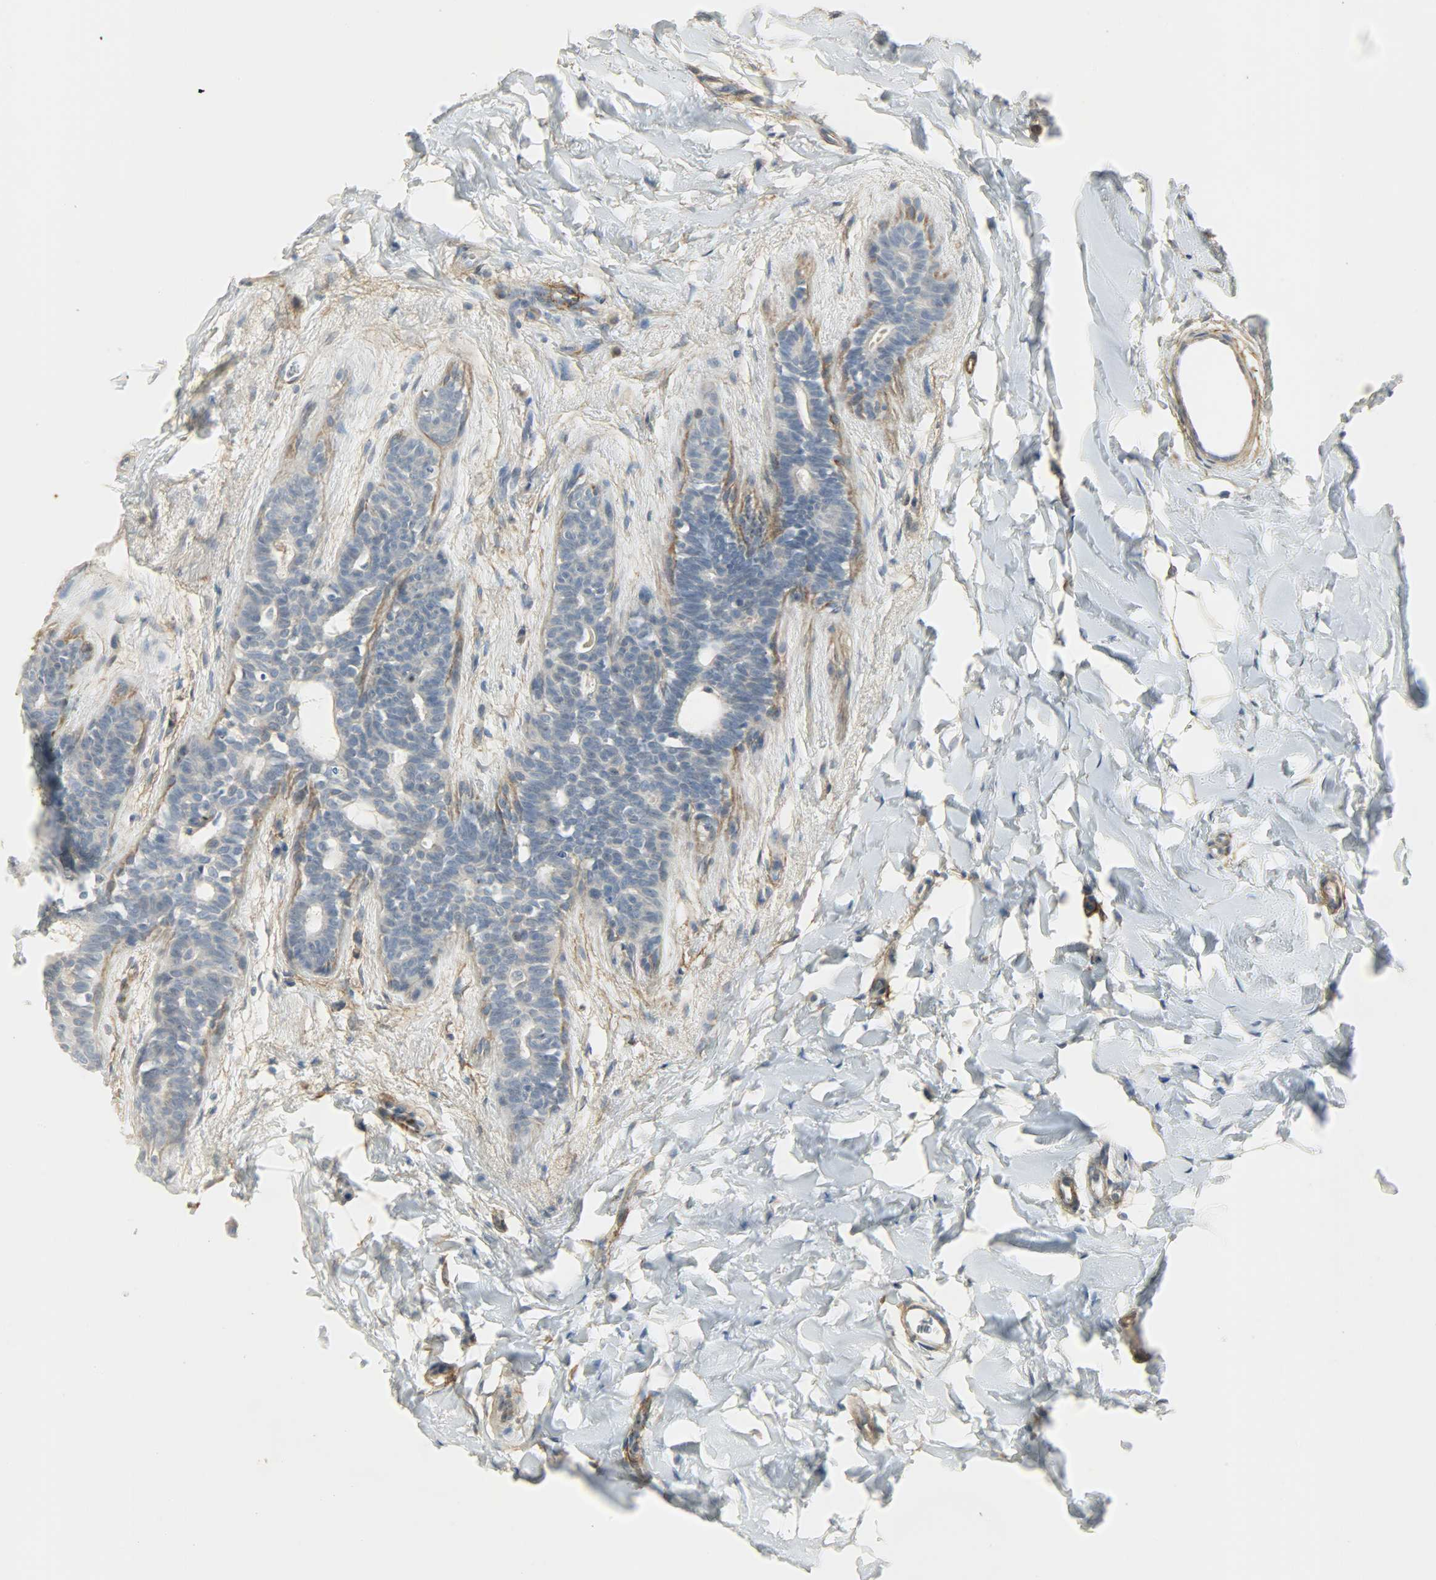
{"staining": {"intensity": "negative", "quantity": "none", "location": "none"}, "tissue": "breast cancer", "cell_type": "Tumor cells", "image_type": "cancer", "snomed": [{"axis": "morphology", "description": "Lobular carcinoma, in situ"}, {"axis": "morphology", "description": "Lobular carcinoma"}, {"axis": "topography", "description": "Breast"}], "caption": "A high-resolution histopathology image shows IHC staining of breast lobular carcinoma in situ, which displays no significant staining in tumor cells.", "gene": "ENPEP", "patient": {"sex": "female", "age": 41}}